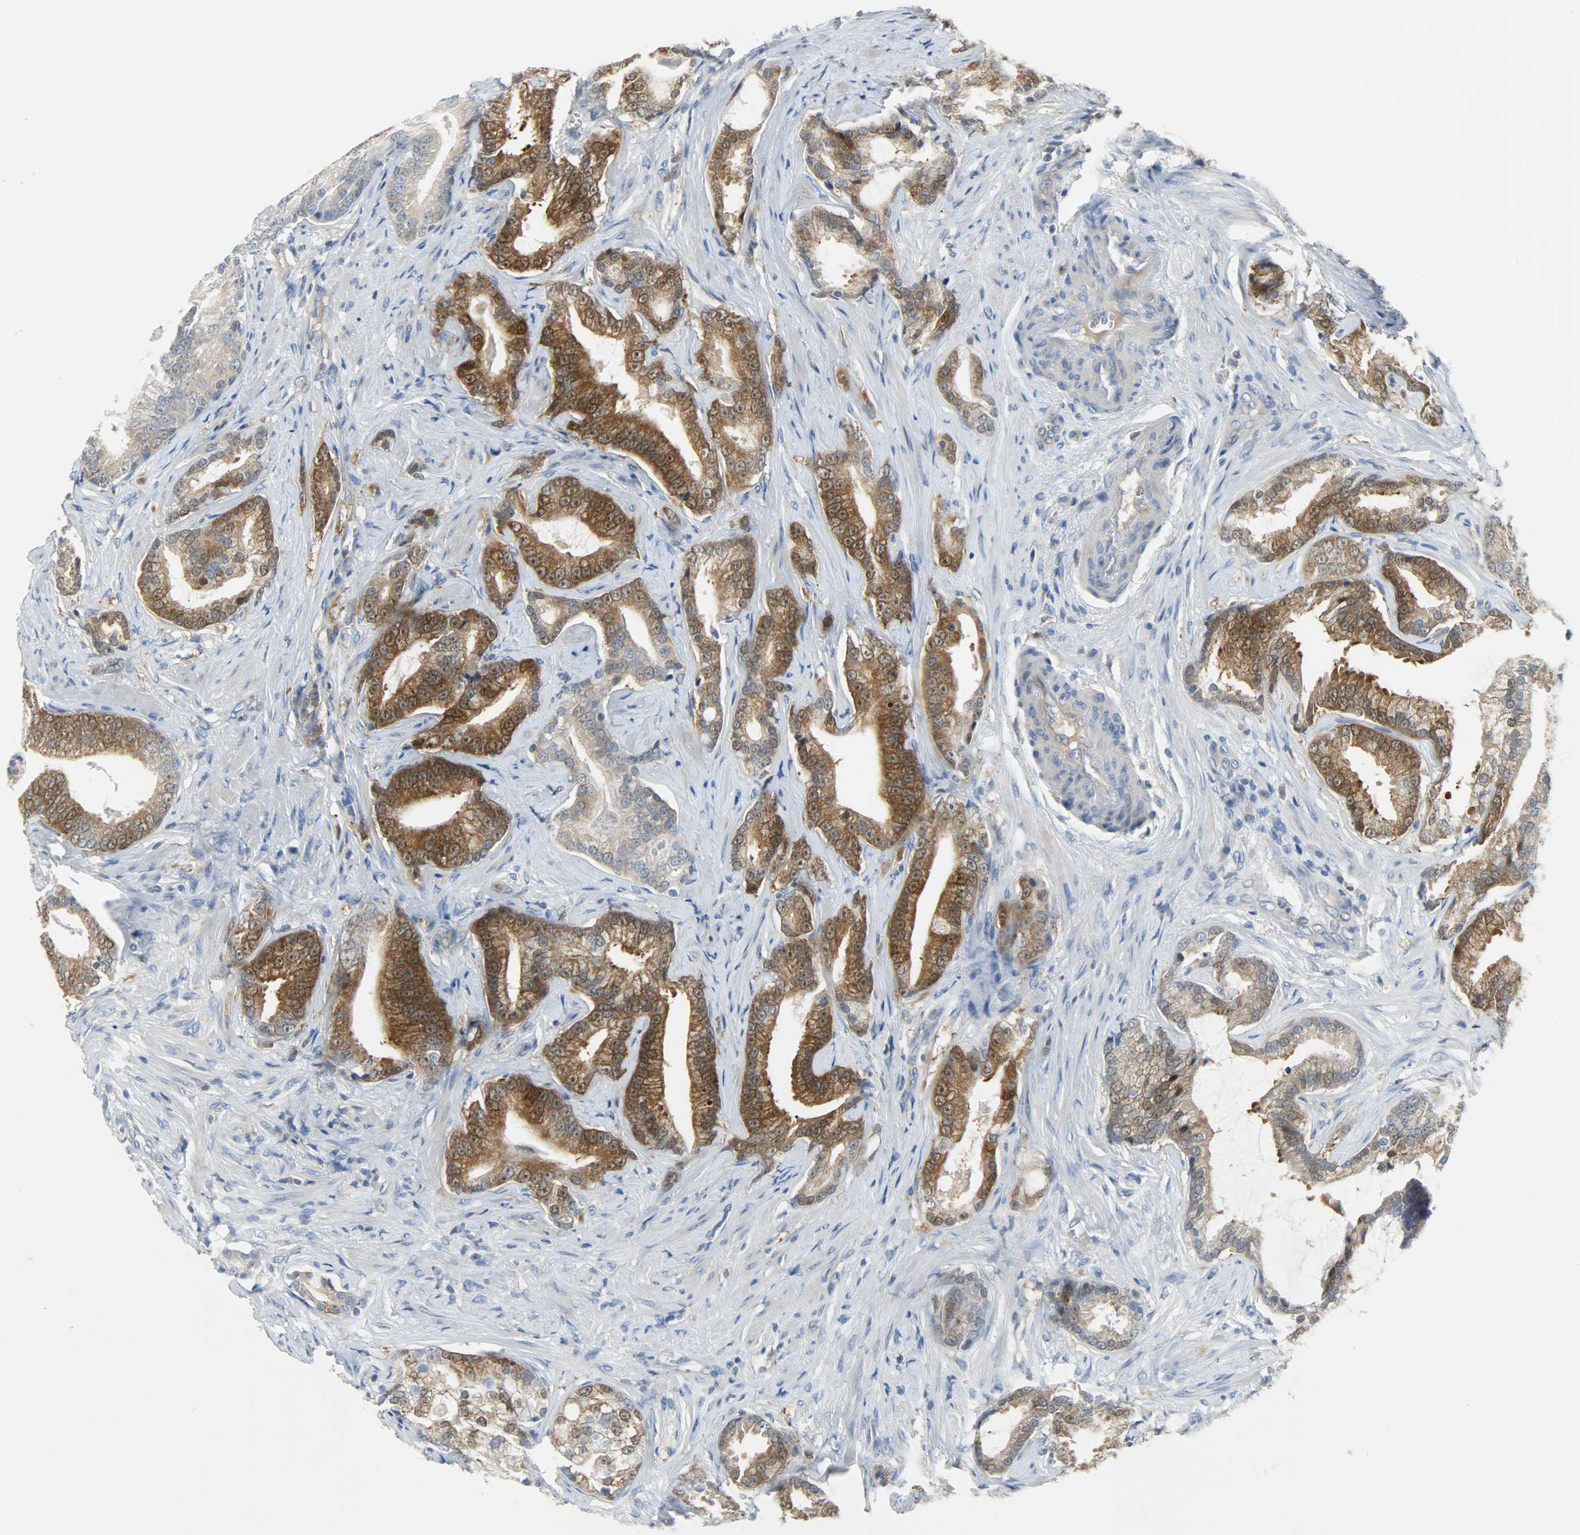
{"staining": {"intensity": "moderate", "quantity": ">75%", "location": "cytoplasmic/membranous,nuclear"}, "tissue": "prostate cancer", "cell_type": "Tumor cells", "image_type": "cancer", "snomed": [{"axis": "morphology", "description": "Adenocarcinoma, Low grade"}, {"axis": "topography", "description": "Prostate"}], "caption": "Immunohistochemistry photomicrograph of neoplastic tissue: human low-grade adenocarcinoma (prostate) stained using immunohistochemistry shows medium levels of moderate protein expression localized specifically in the cytoplasmic/membranous and nuclear of tumor cells, appearing as a cytoplasmic/membranous and nuclear brown color.", "gene": "EIF4EBP1", "patient": {"sex": "male", "age": 58}}